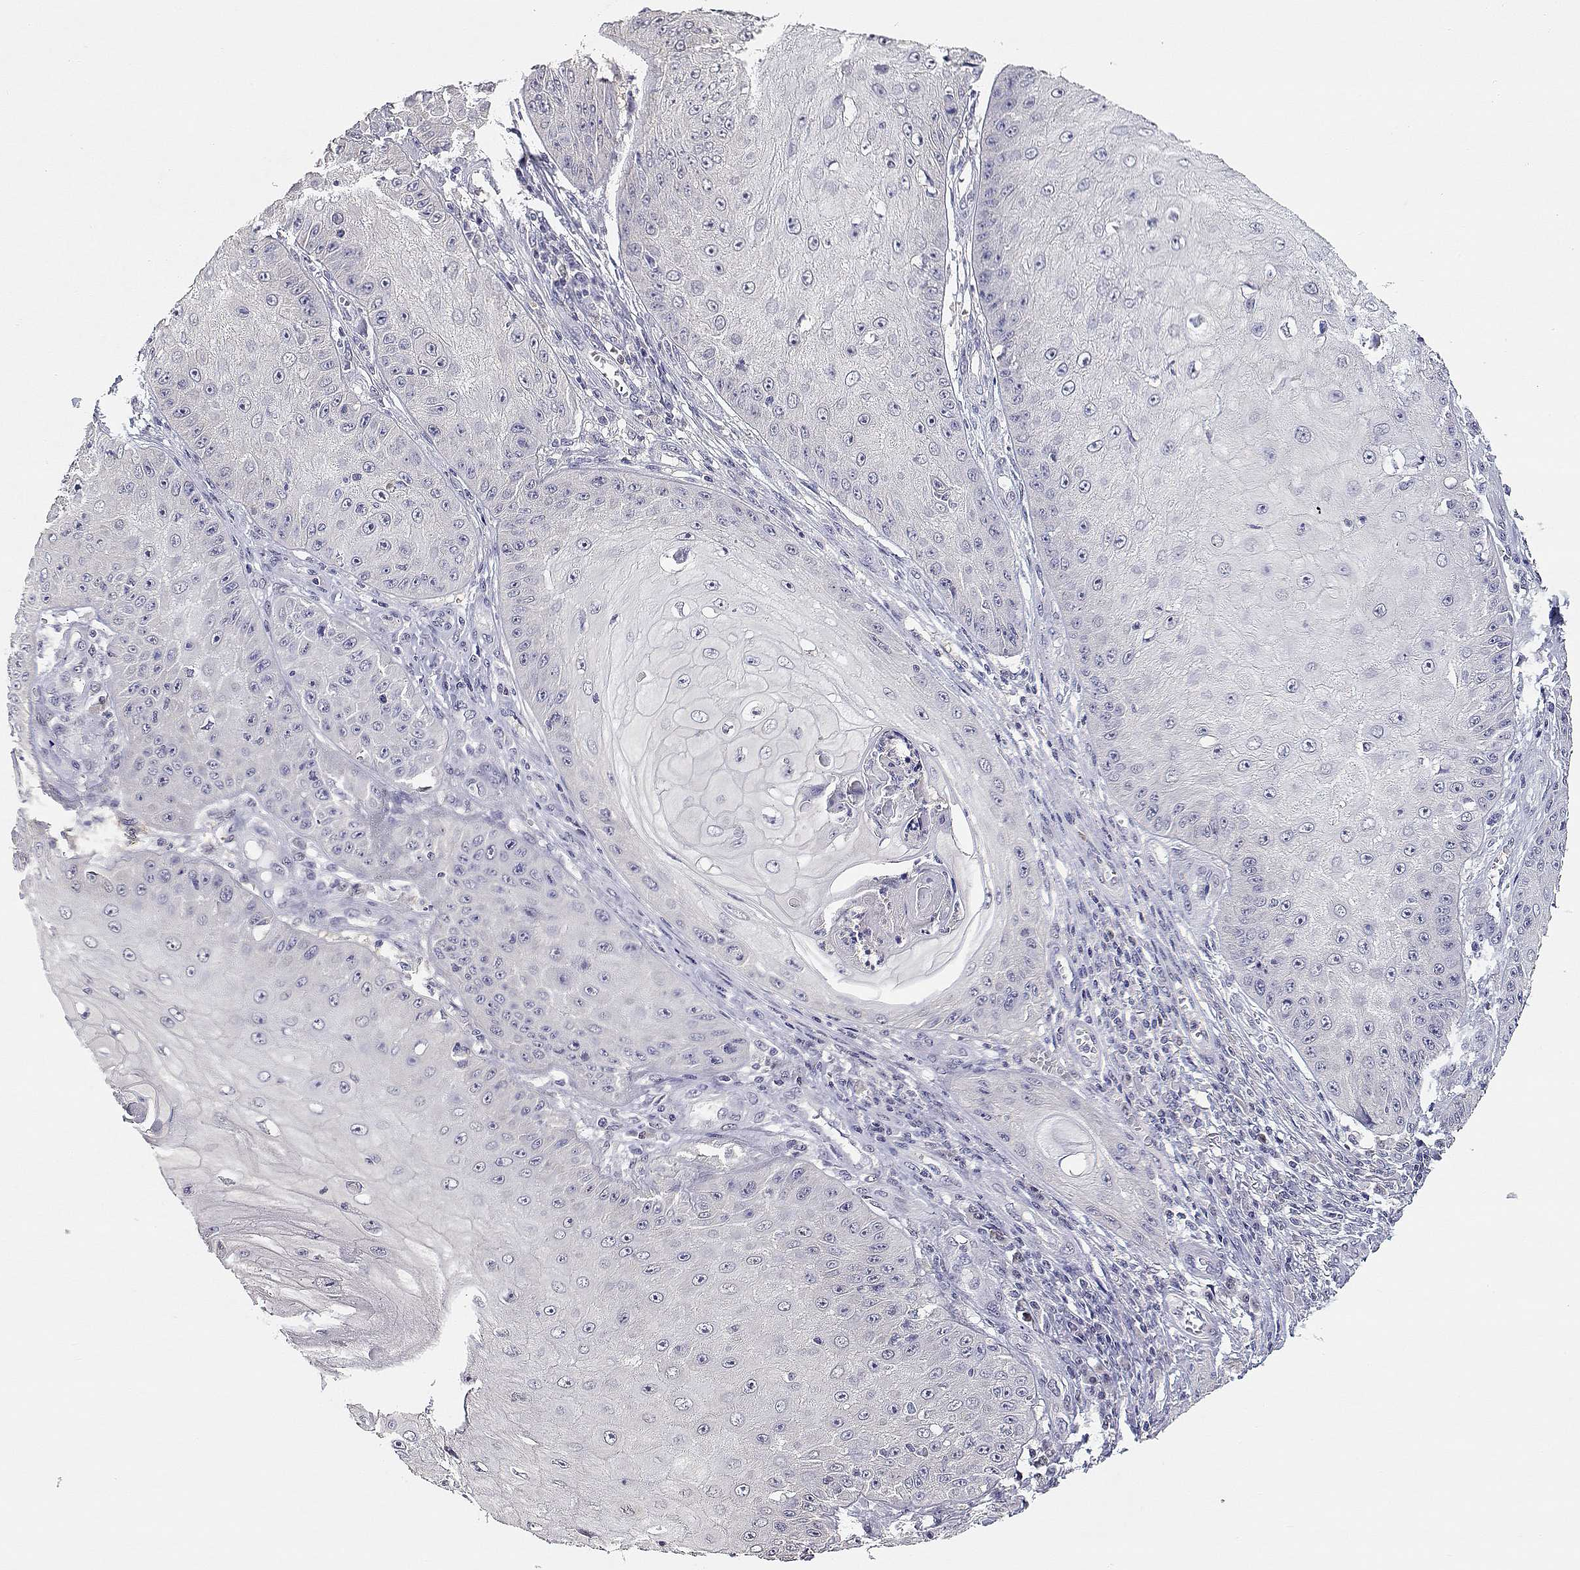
{"staining": {"intensity": "negative", "quantity": "none", "location": "none"}, "tissue": "skin cancer", "cell_type": "Tumor cells", "image_type": "cancer", "snomed": [{"axis": "morphology", "description": "Squamous cell carcinoma, NOS"}, {"axis": "topography", "description": "Skin"}], "caption": "This is an IHC photomicrograph of skin cancer (squamous cell carcinoma). There is no positivity in tumor cells.", "gene": "ADA", "patient": {"sex": "male", "age": 70}}